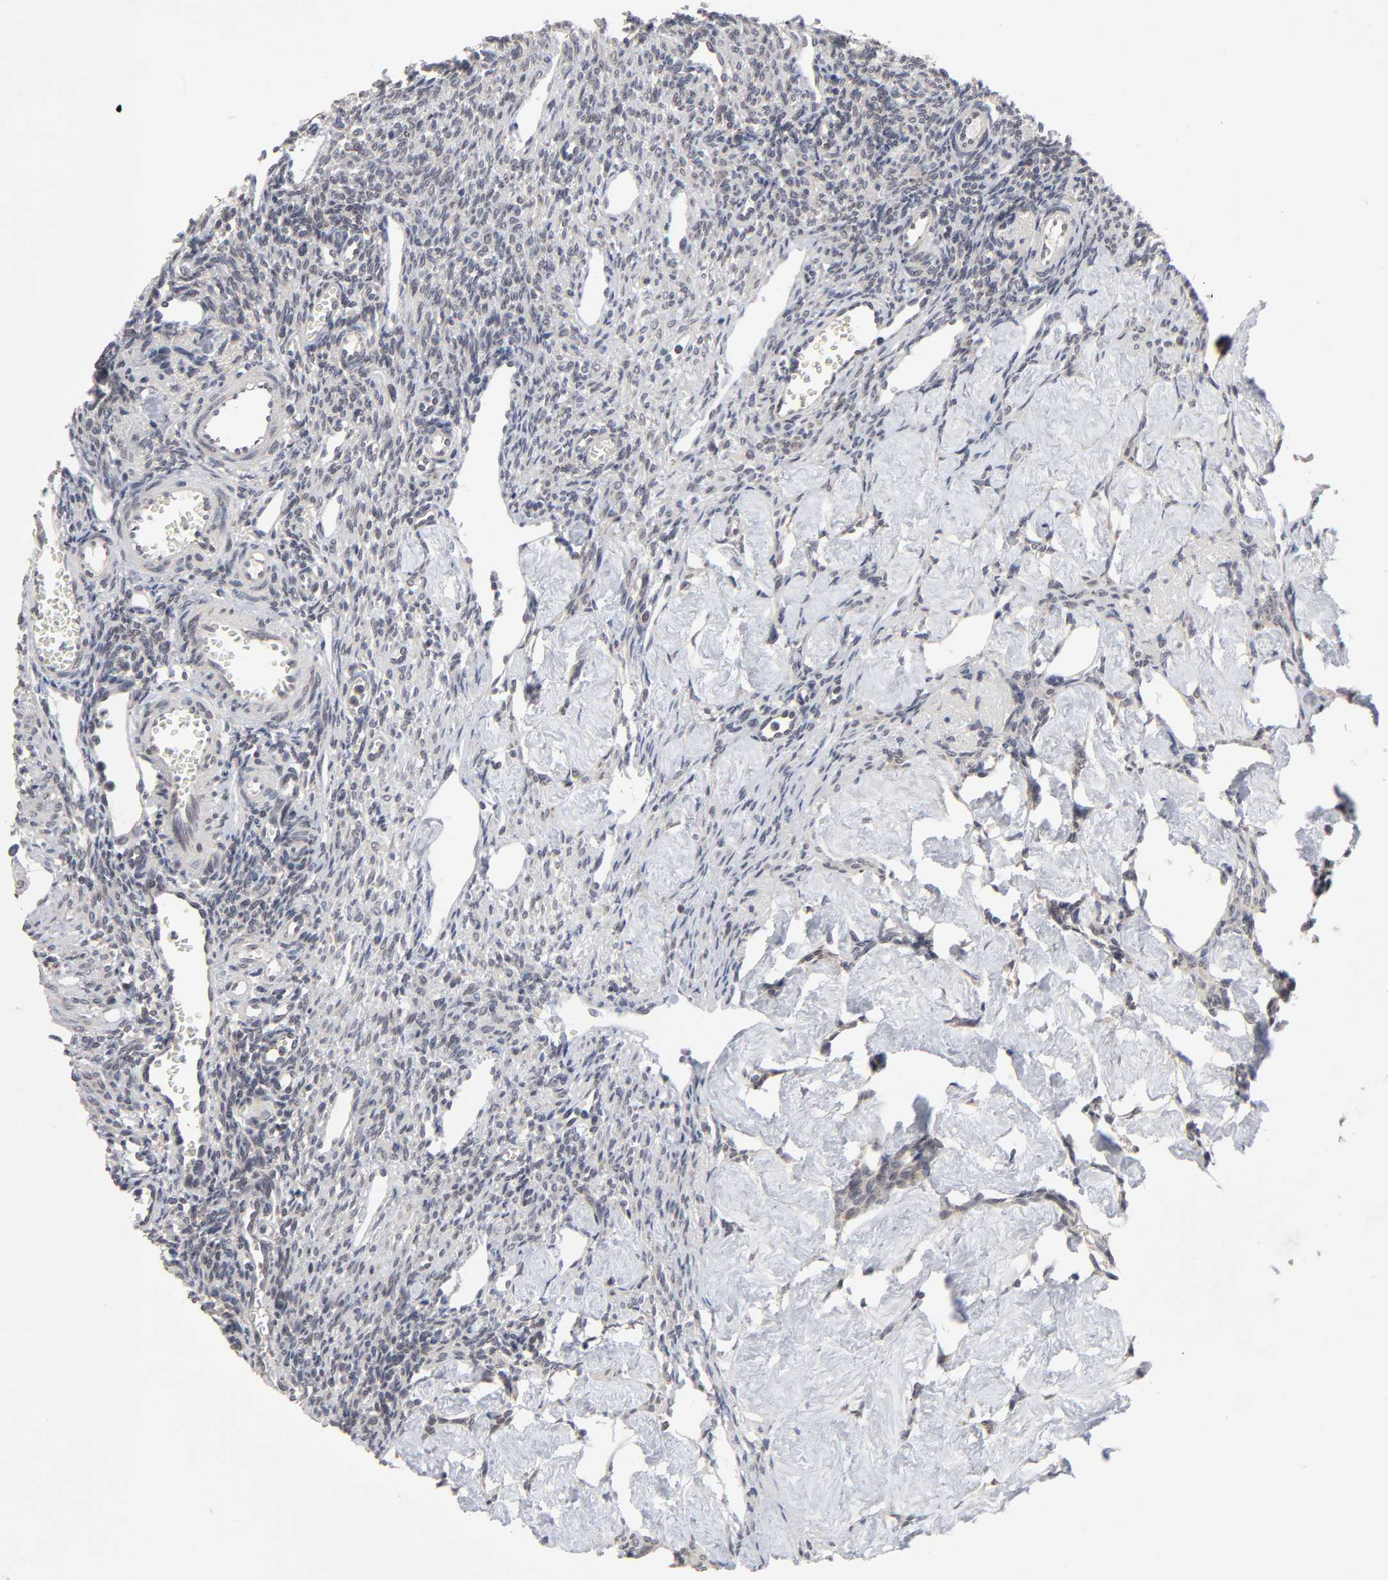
{"staining": {"intensity": "weak", "quantity": "<25%", "location": "cytoplasmic/membranous"}, "tissue": "ovary", "cell_type": "Ovarian stroma cells", "image_type": "normal", "snomed": [{"axis": "morphology", "description": "Normal tissue, NOS"}, {"axis": "topography", "description": "Ovary"}], "caption": "Immunohistochemistry (IHC) photomicrograph of normal ovary stained for a protein (brown), which demonstrates no positivity in ovarian stroma cells. (Stains: DAB immunohistochemistry with hematoxylin counter stain, Microscopy: brightfield microscopy at high magnification).", "gene": "AUH", "patient": {"sex": "female", "age": 33}}